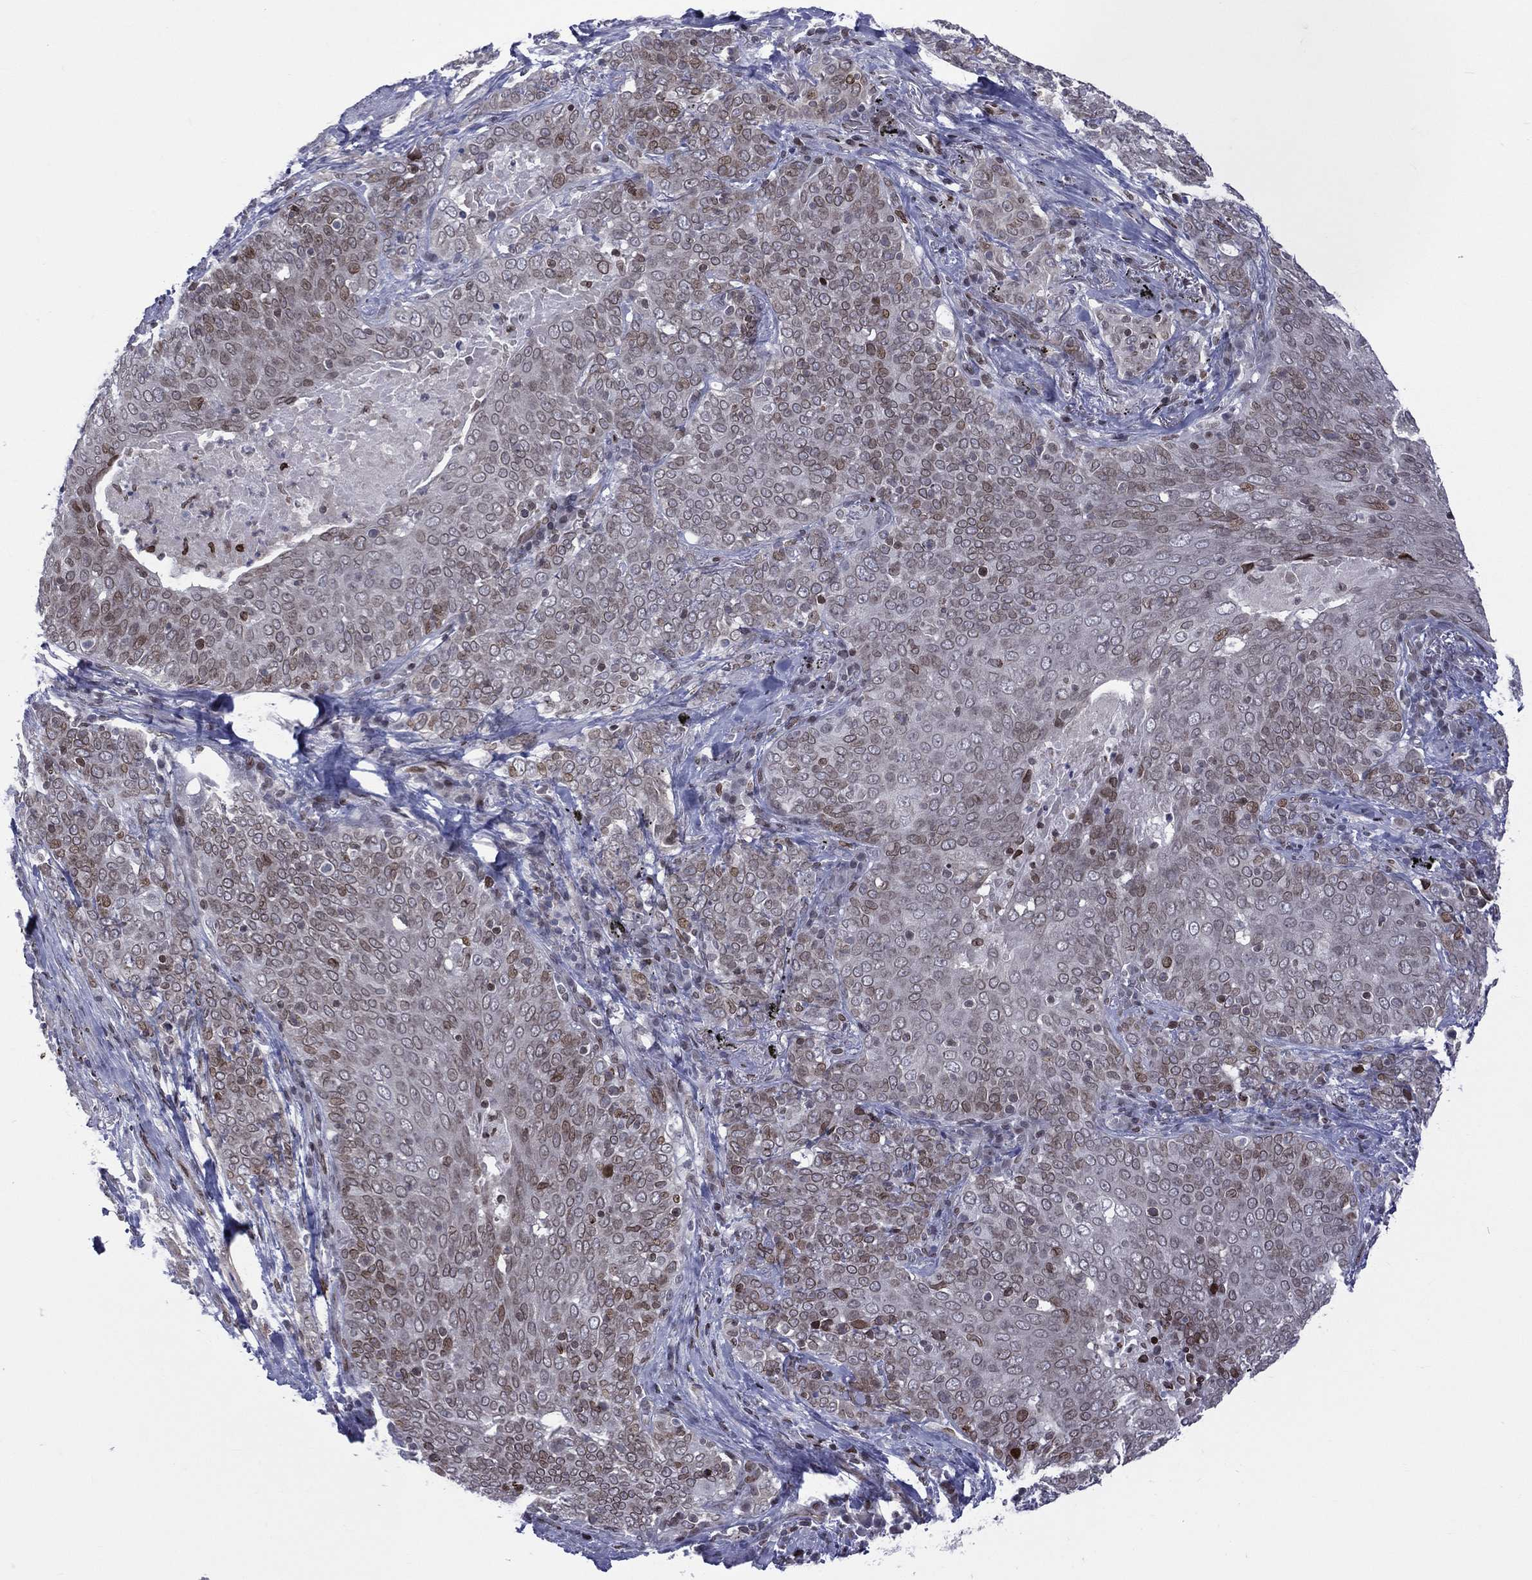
{"staining": {"intensity": "moderate", "quantity": "25%-75%", "location": "nuclear"}, "tissue": "lung cancer", "cell_type": "Tumor cells", "image_type": "cancer", "snomed": [{"axis": "morphology", "description": "Squamous cell carcinoma, NOS"}, {"axis": "topography", "description": "Lung"}], "caption": "Protein staining of lung cancer (squamous cell carcinoma) tissue exhibits moderate nuclear positivity in approximately 25%-75% of tumor cells.", "gene": "DBF4B", "patient": {"sex": "male", "age": 82}}